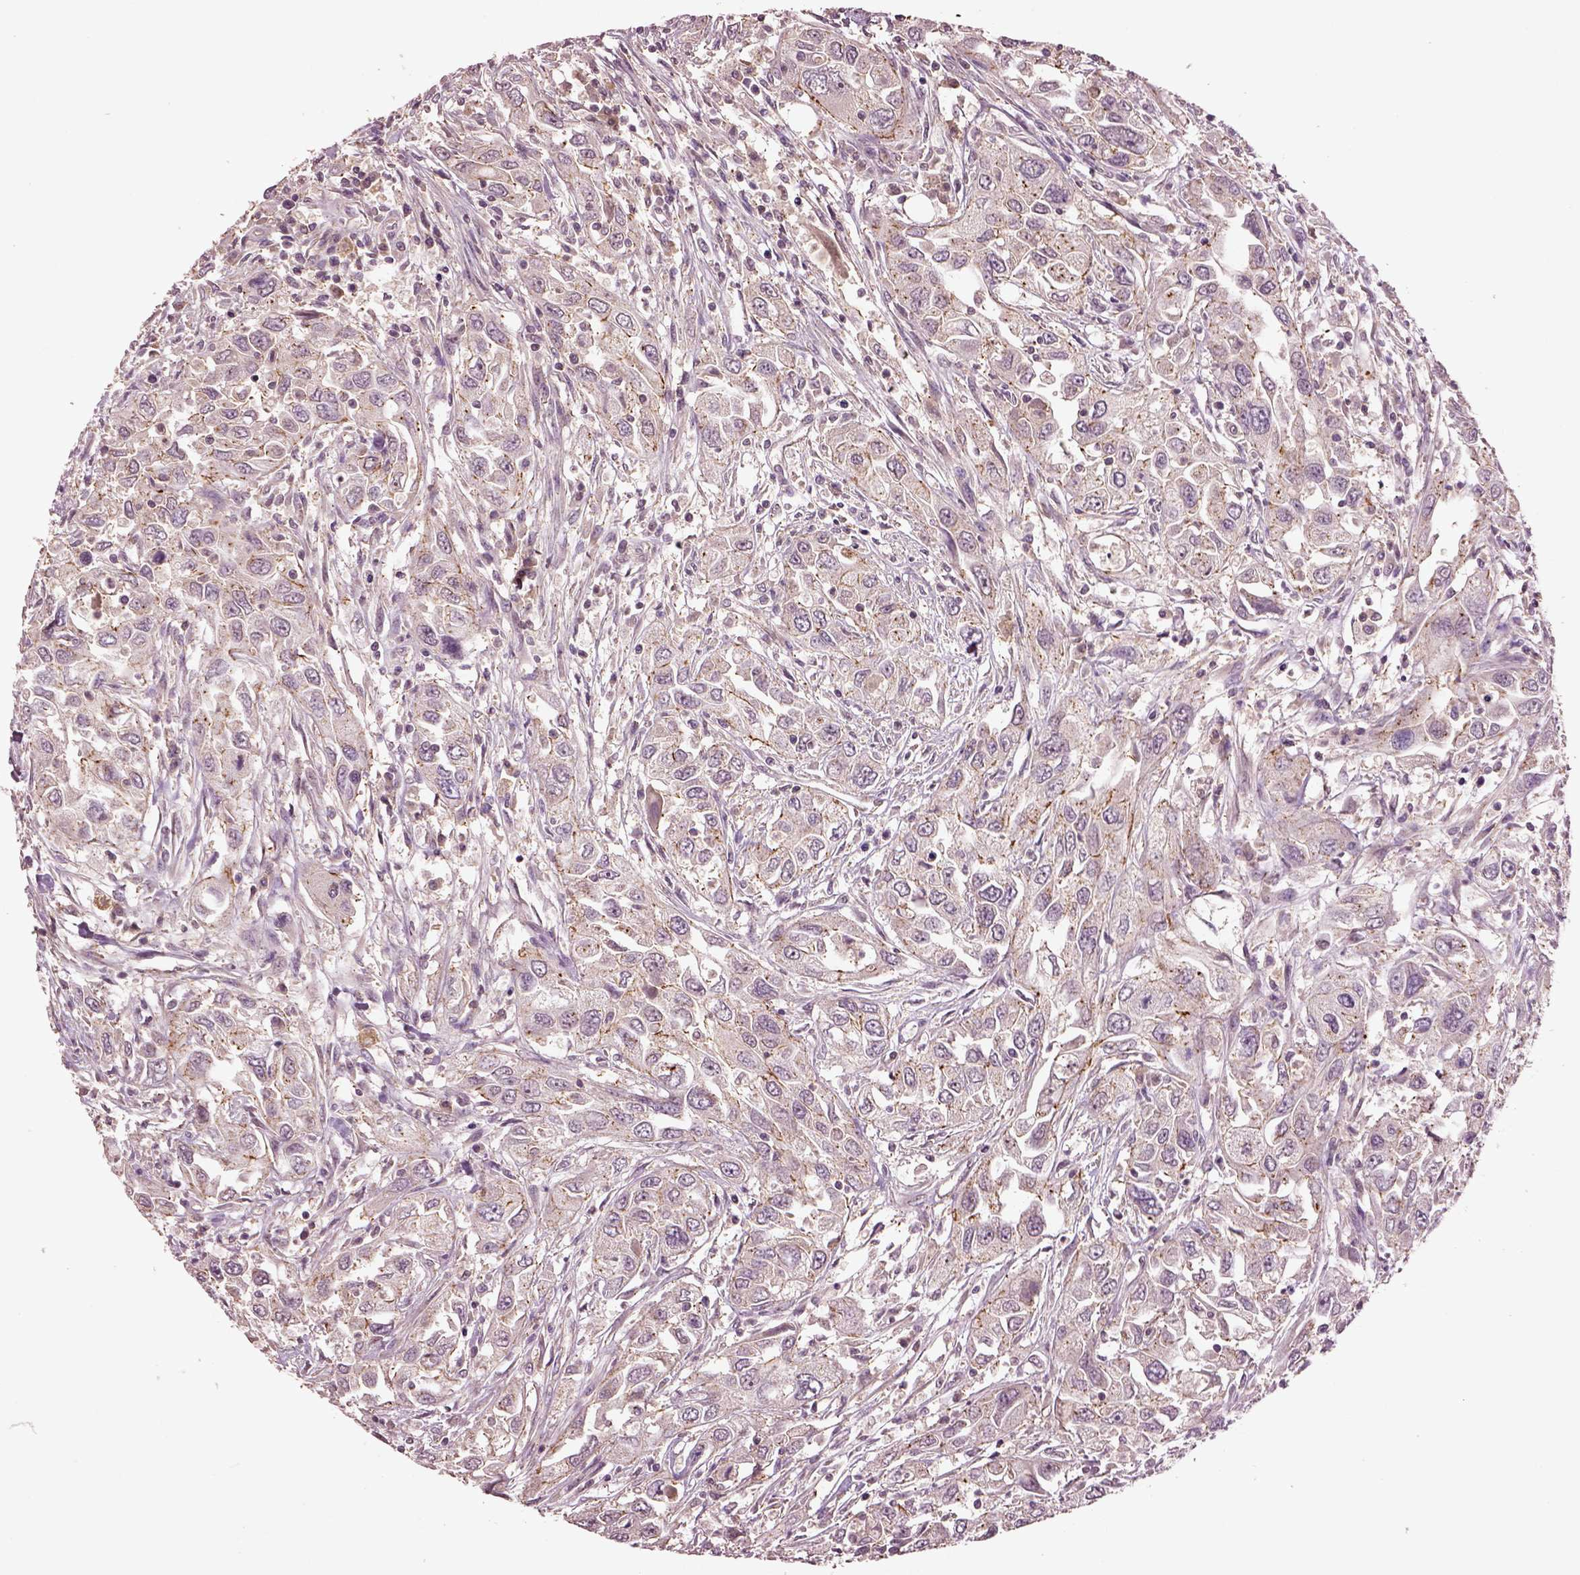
{"staining": {"intensity": "weak", "quantity": "25%-75%", "location": "cytoplasmic/membranous"}, "tissue": "urothelial cancer", "cell_type": "Tumor cells", "image_type": "cancer", "snomed": [{"axis": "morphology", "description": "Urothelial carcinoma, High grade"}, {"axis": "topography", "description": "Urinary bladder"}], "caption": "Urothelial carcinoma (high-grade) stained with a protein marker shows weak staining in tumor cells.", "gene": "MTHFS", "patient": {"sex": "male", "age": 76}}